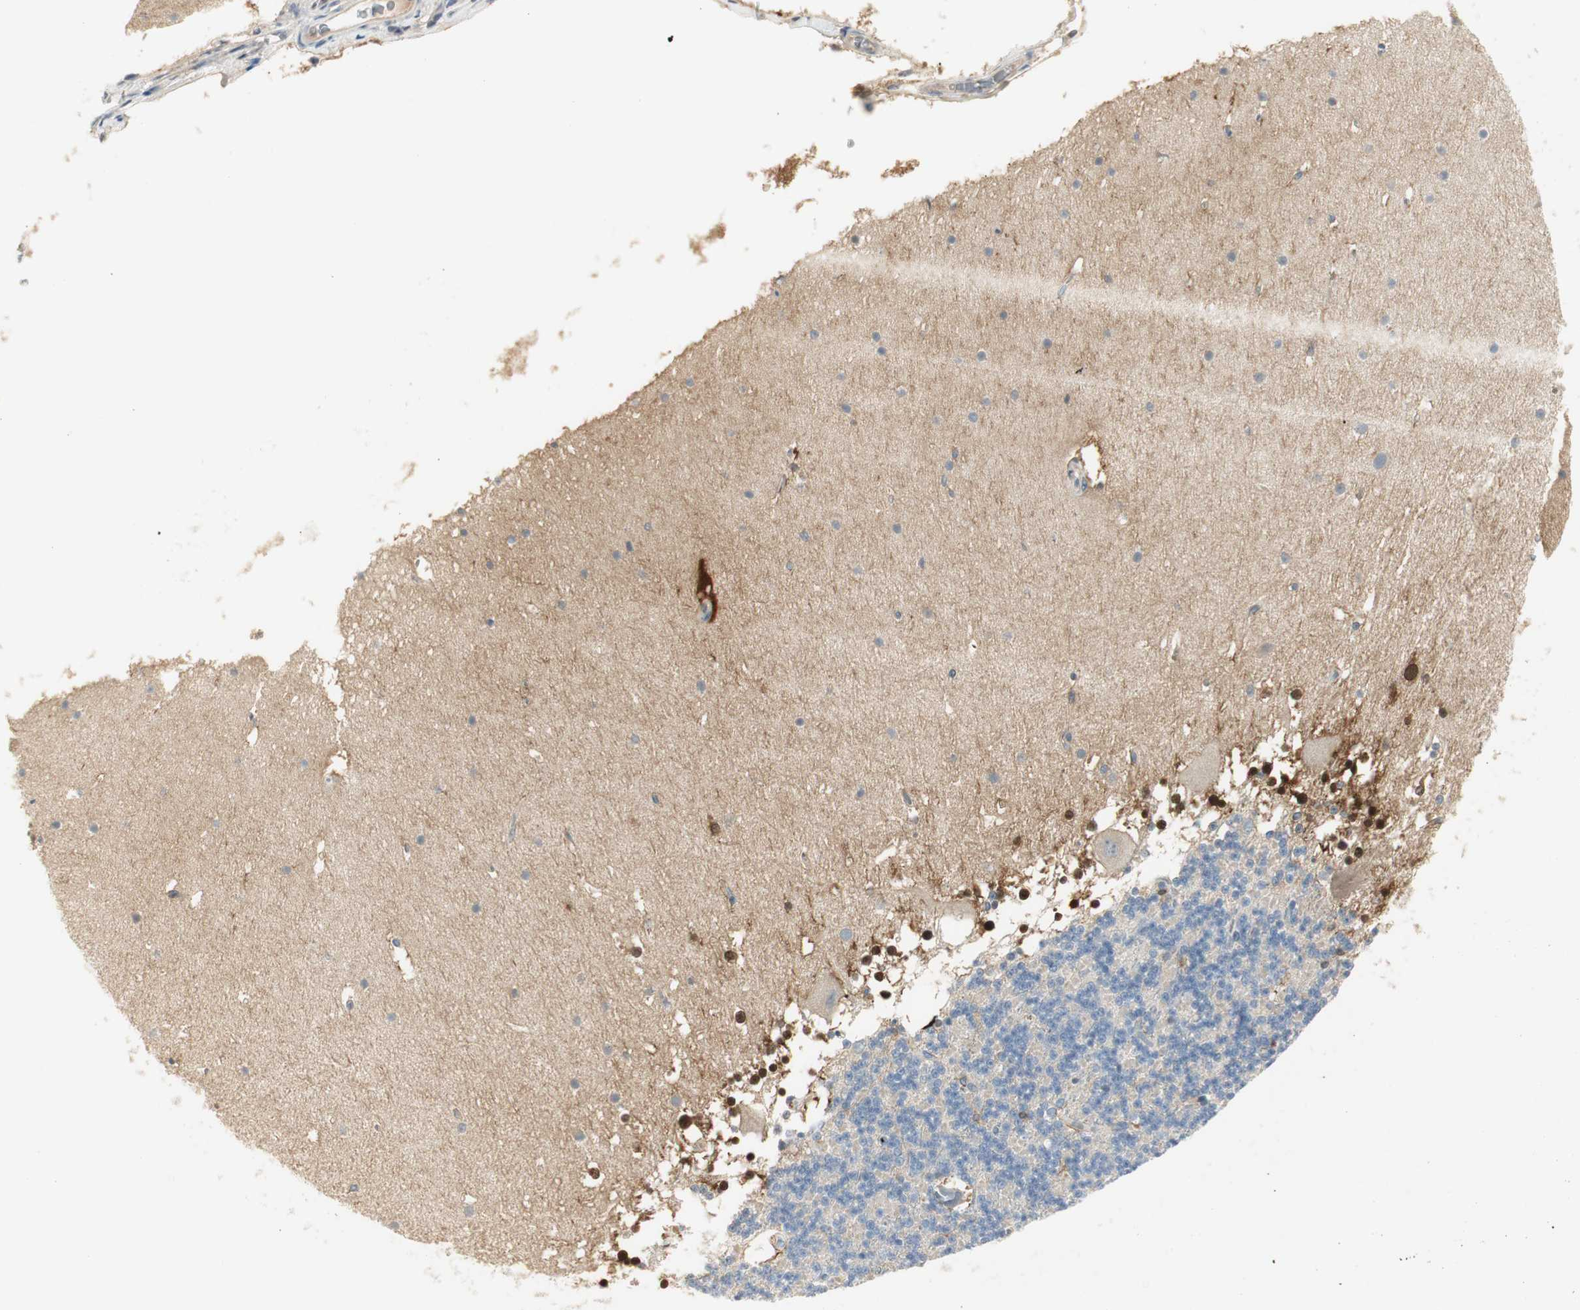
{"staining": {"intensity": "weak", "quantity": "<25%", "location": "cytoplasmic/membranous"}, "tissue": "cerebellum", "cell_type": "Cells in granular layer", "image_type": "normal", "snomed": [{"axis": "morphology", "description": "Normal tissue, NOS"}, {"axis": "topography", "description": "Cerebellum"}], "caption": "The image demonstrates no significant staining in cells in granular layer of cerebellum. Brightfield microscopy of IHC stained with DAB (brown) and hematoxylin (blue), captured at high magnification.", "gene": "STON1", "patient": {"sex": "female", "age": 19}}